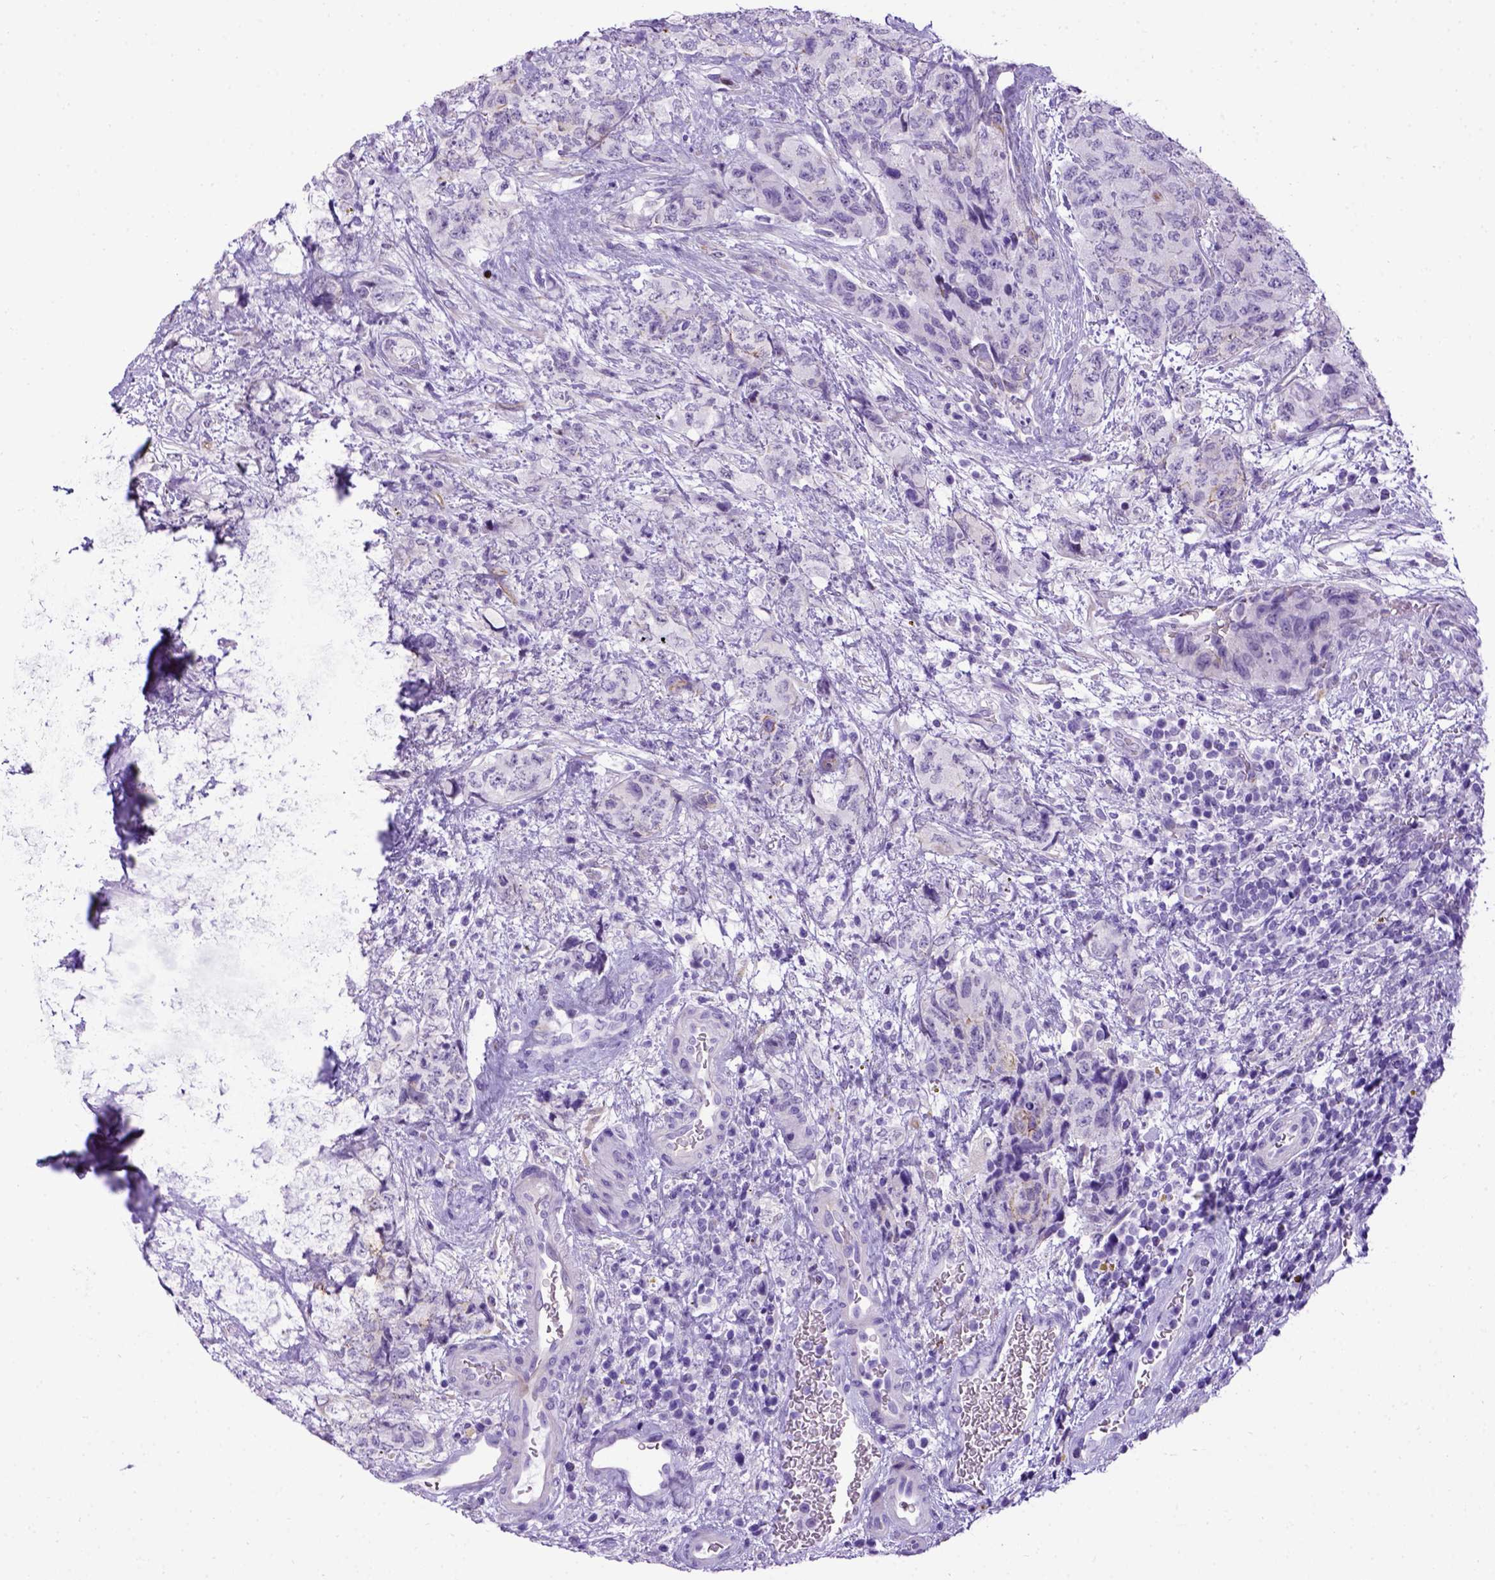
{"staining": {"intensity": "negative", "quantity": "none", "location": "none"}, "tissue": "urothelial cancer", "cell_type": "Tumor cells", "image_type": "cancer", "snomed": [{"axis": "morphology", "description": "Urothelial carcinoma, High grade"}, {"axis": "topography", "description": "Urinary bladder"}], "caption": "The photomicrograph reveals no staining of tumor cells in urothelial carcinoma (high-grade). Nuclei are stained in blue.", "gene": "ADAM12", "patient": {"sex": "female", "age": 78}}